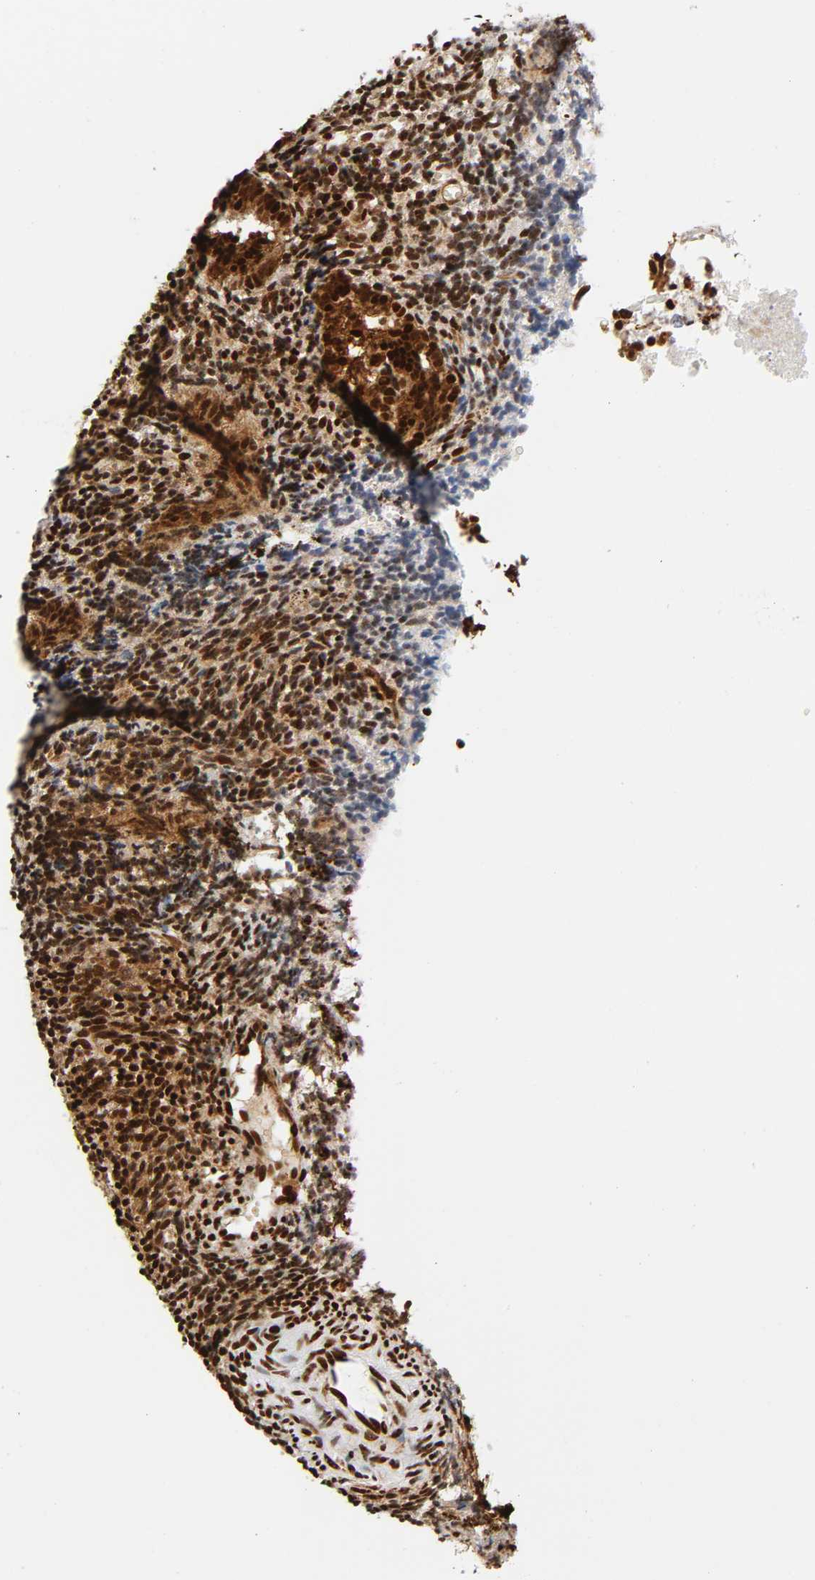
{"staining": {"intensity": "strong", "quantity": ">75%", "location": "nuclear"}, "tissue": "endometrium", "cell_type": "Cells in endometrial stroma", "image_type": "normal", "snomed": [{"axis": "morphology", "description": "Normal tissue, NOS"}, {"axis": "topography", "description": "Uterus"}, {"axis": "topography", "description": "Endometrium"}], "caption": "Protein staining of unremarkable endometrium shows strong nuclear positivity in approximately >75% of cells in endometrial stroma.", "gene": "XRCC6", "patient": {"sex": "female", "age": 33}}